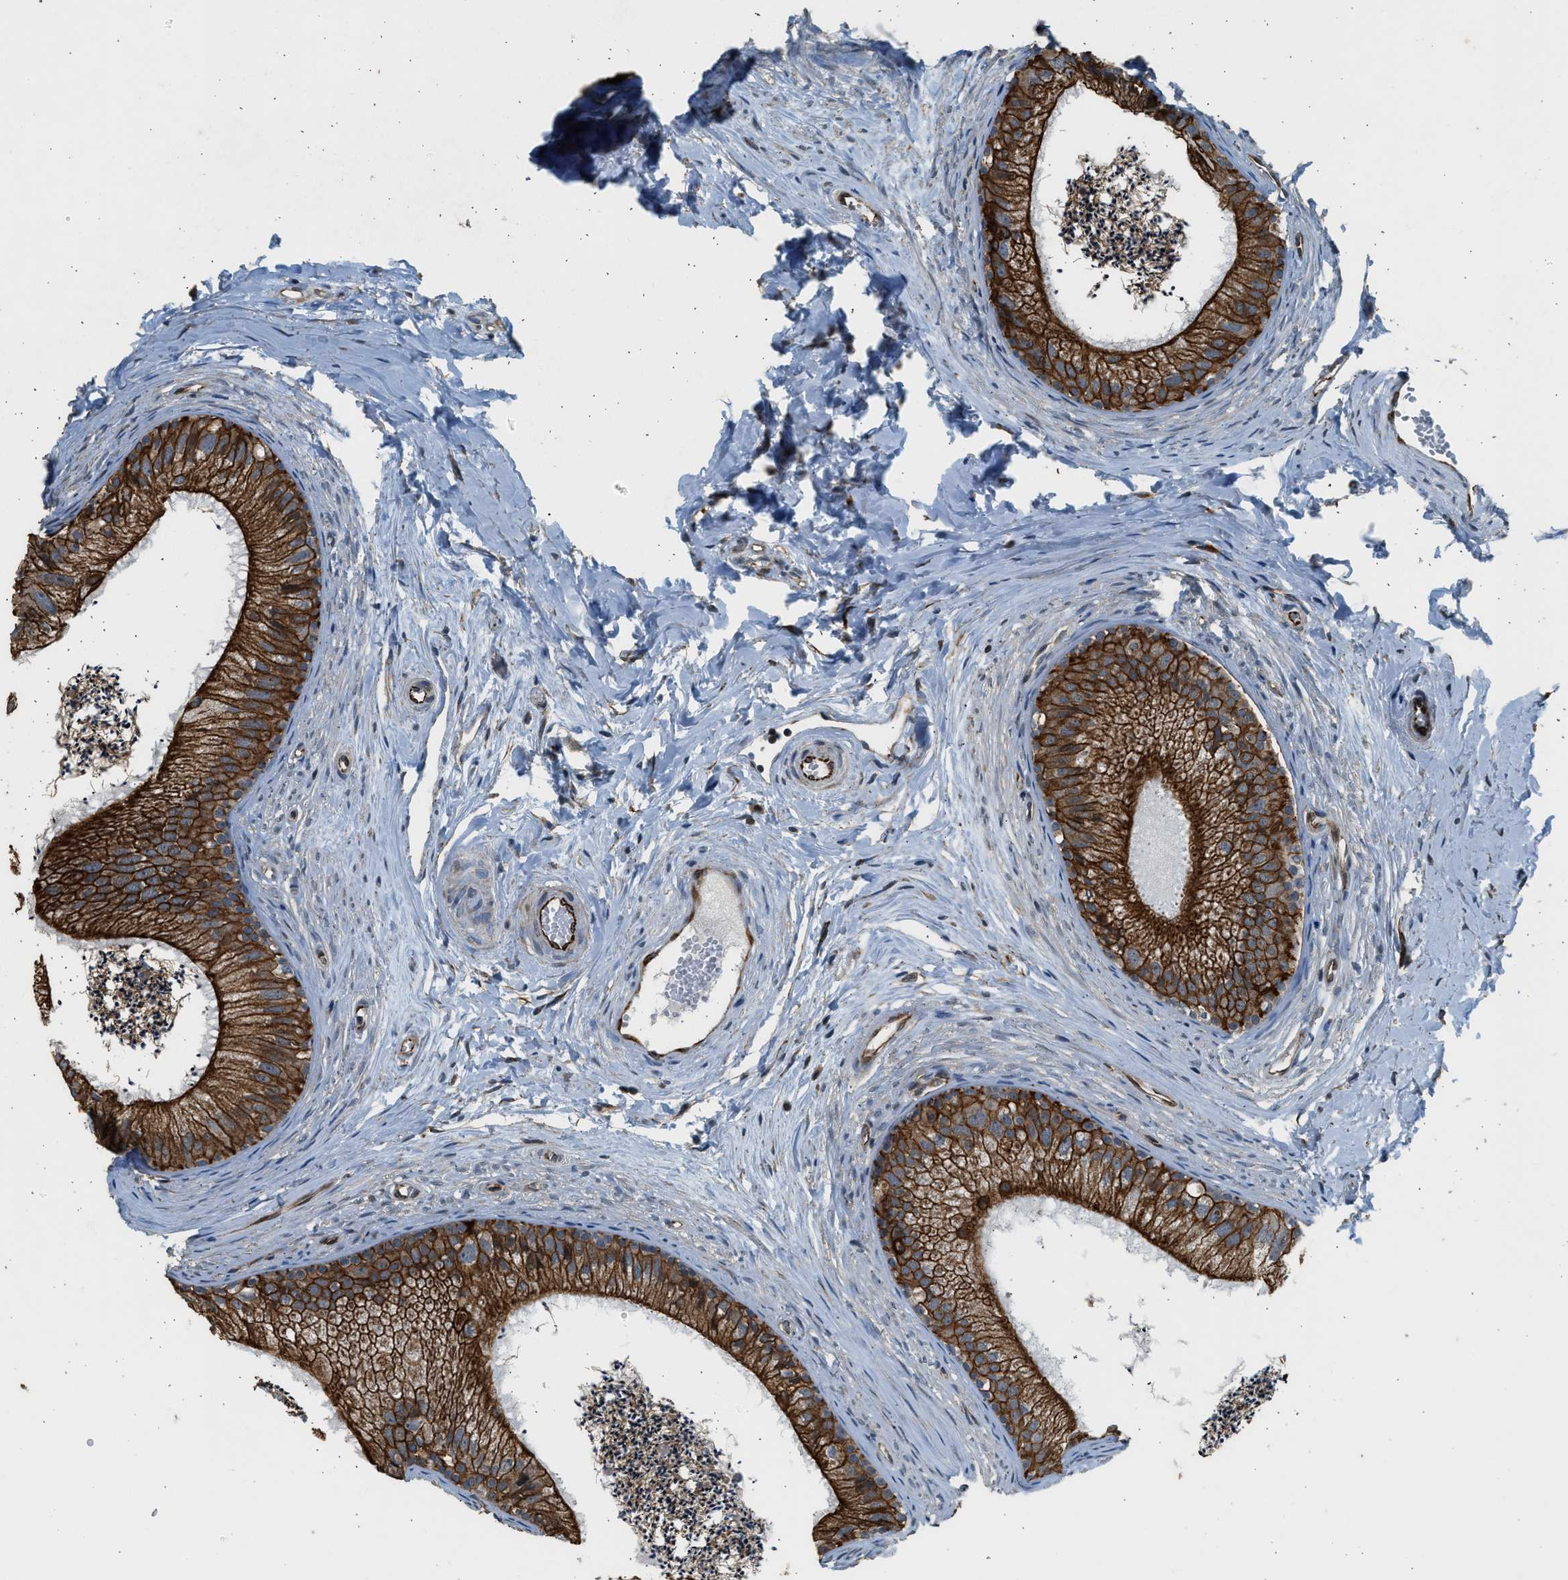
{"staining": {"intensity": "strong", "quantity": ">75%", "location": "cytoplasmic/membranous"}, "tissue": "epididymis", "cell_type": "Glandular cells", "image_type": "normal", "snomed": [{"axis": "morphology", "description": "Normal tissue, NOS"}, {"axis": "topography", "description": "Epididymis"}], "caption": "Immunohistochemical staining of unremarkable human epididymis displays >75% levels of strong cytoplasmic/membranous protein staining in approximately >75% of glandular cells.", "gene": "PCLO", "patient": {"sex": "male", "age": 56}}